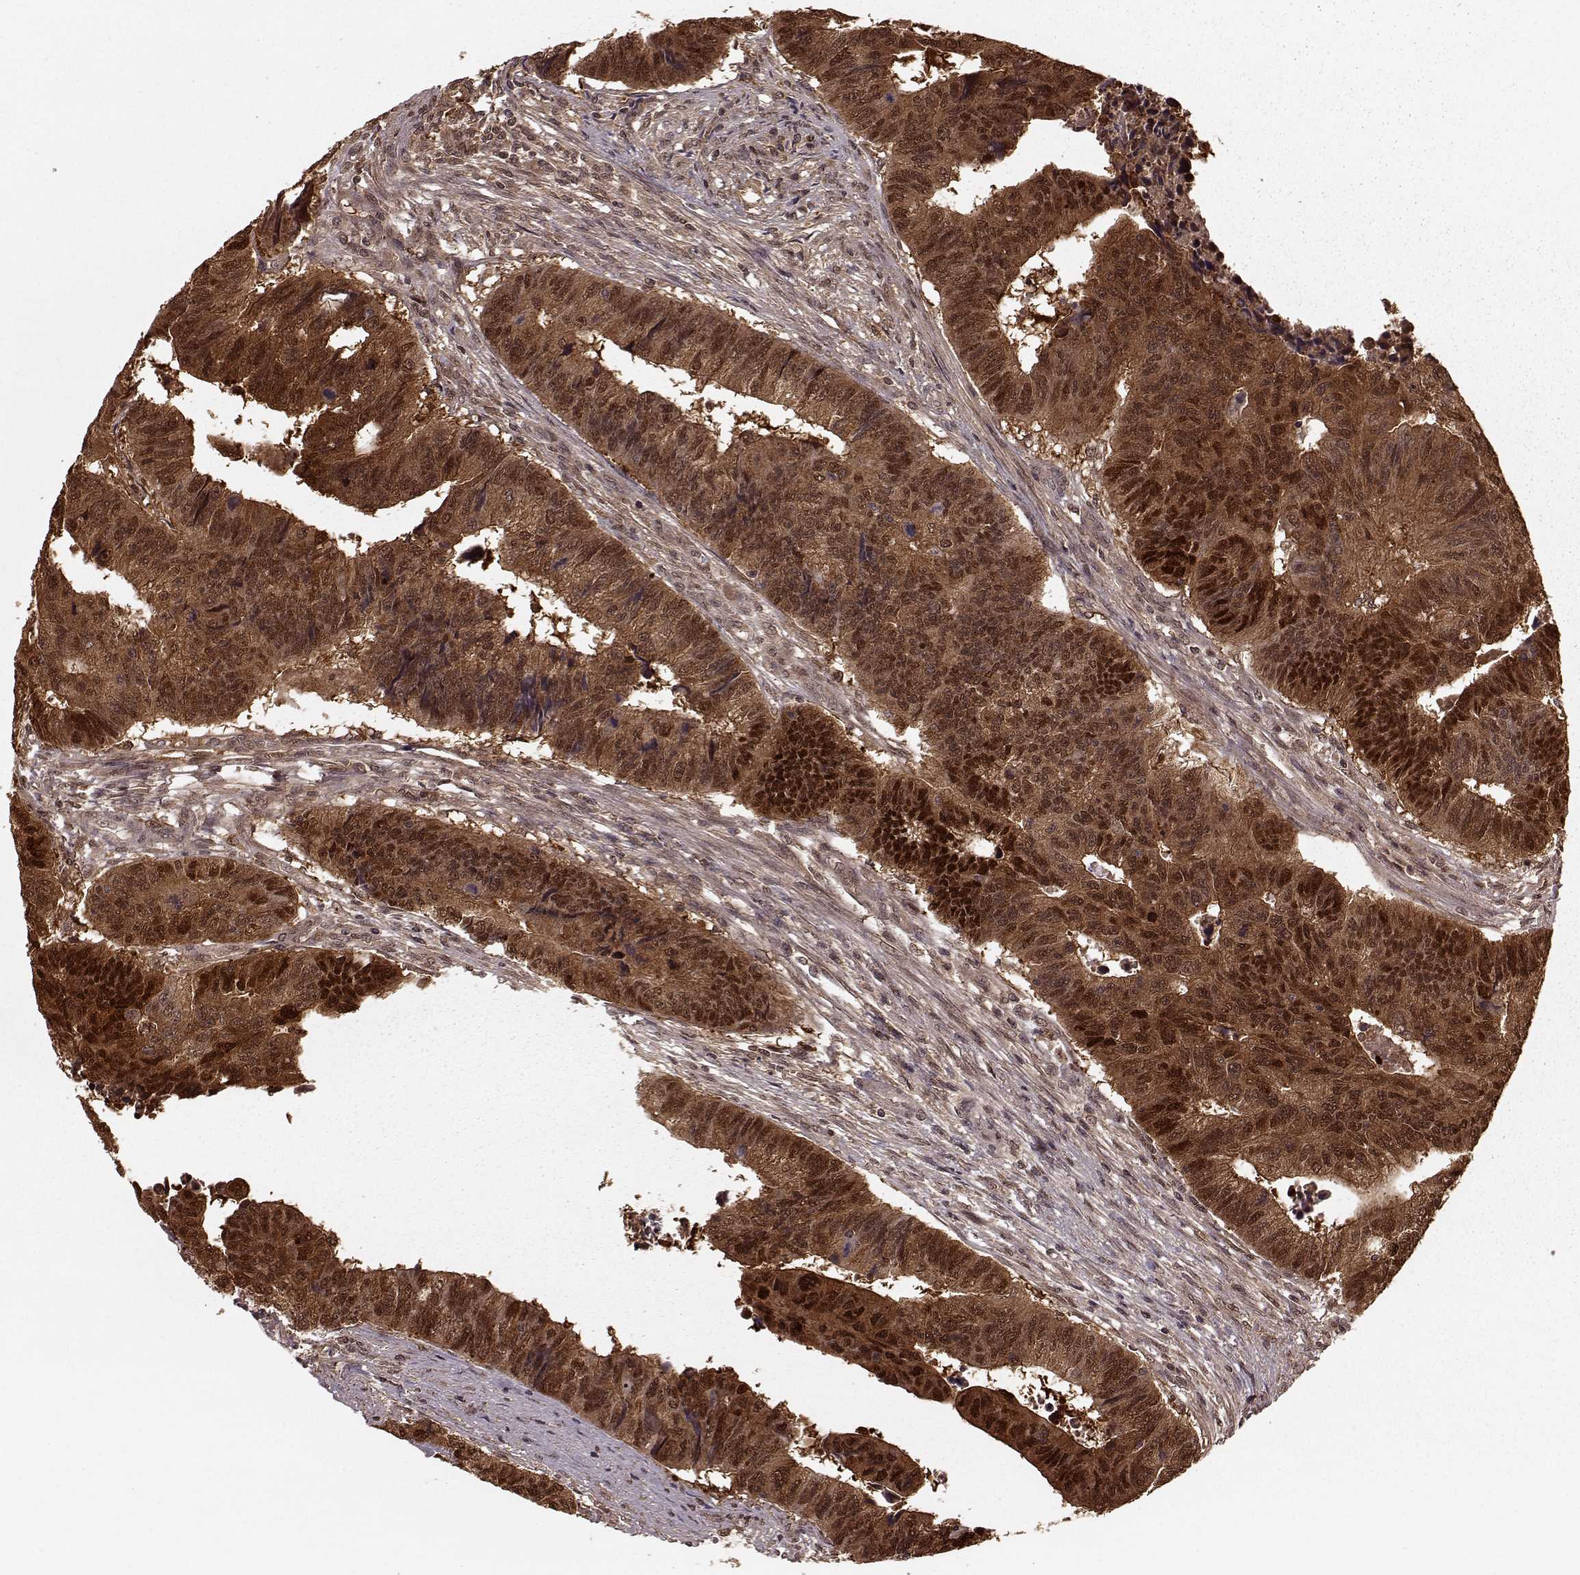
{"staining": {"intensity": "strong", "quantity": ">75%", "location": "cytoplasmic/membranous,nuclear"}, "tissue": "colorectal cancer", "cell_type": "Tumor cells", "image_type": "cancer", "snomed": [{"axis": "morphology", "description": "Adenocarcinoma, NOS"}, {"axis": "topography", "description": "Rectum"}], "caption": "Colorectal cancer (adenocarcinoma) stained with DAB (3,3'-diaminobenzidine) immunohistochemistry shows high levels of strong cytoplasmic/membranous and nuclear staining in about >75% of tumor cells.", "gene": "GSS", "patient": {"sex": "female", "age": 85}}